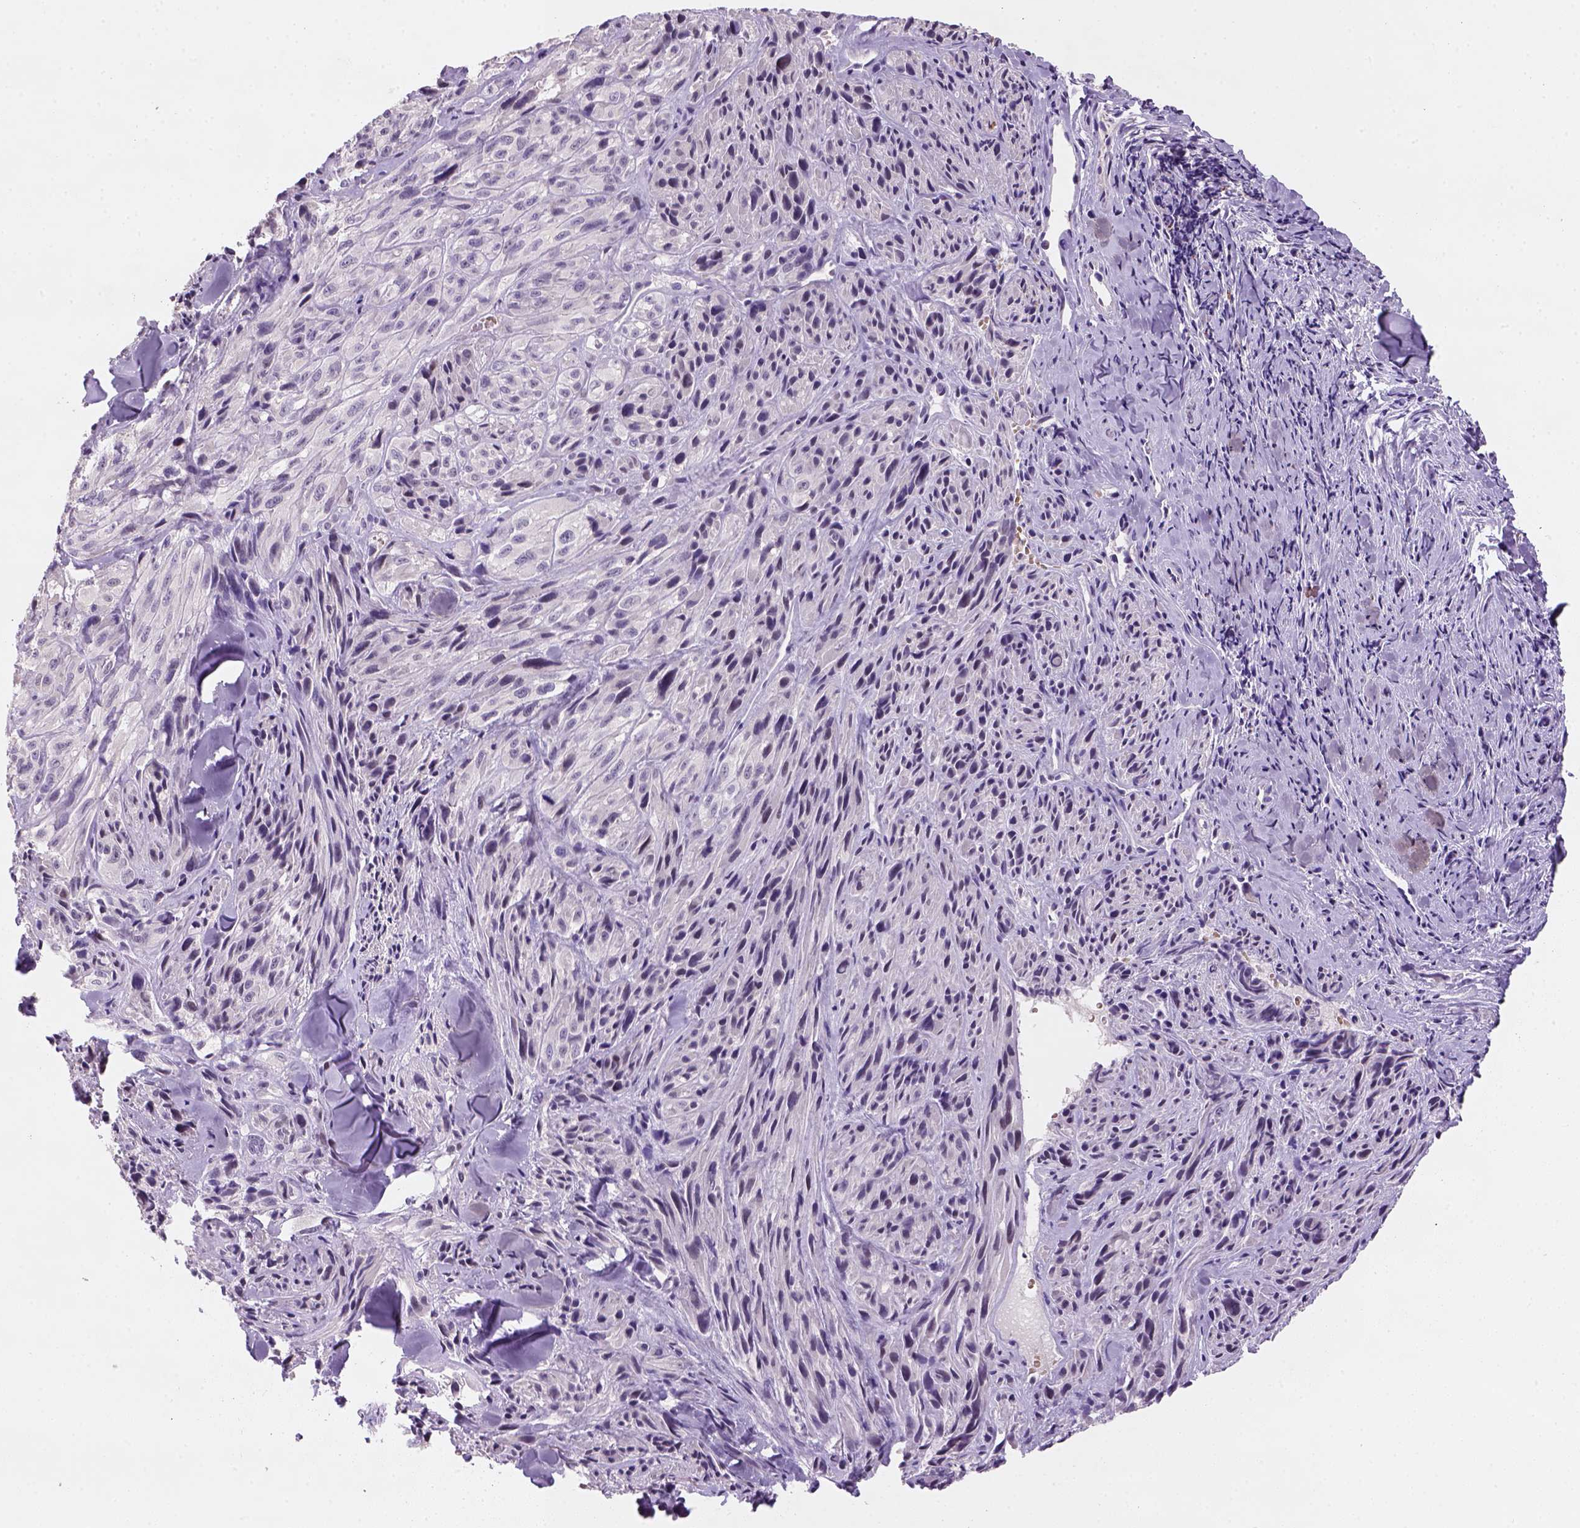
{"staining": {"intensity": "negative", "quantity": "none", "location": "none"}, "tissue": "melanoma", "cell_type": "Tumor cells", "image_type": "cancer", "snomed": [{"axis": "morphology", "description": "Malignant melanoma, NOS"}, {"axis": "topography", "description": "Skin"}], "caption": "IHC image of human malignant melanoma stained for a protein (brown), which exhibits no staining in tumor cells.", "gene": "ZMAT4", "patient": {"sex": "male", "age": 67}}